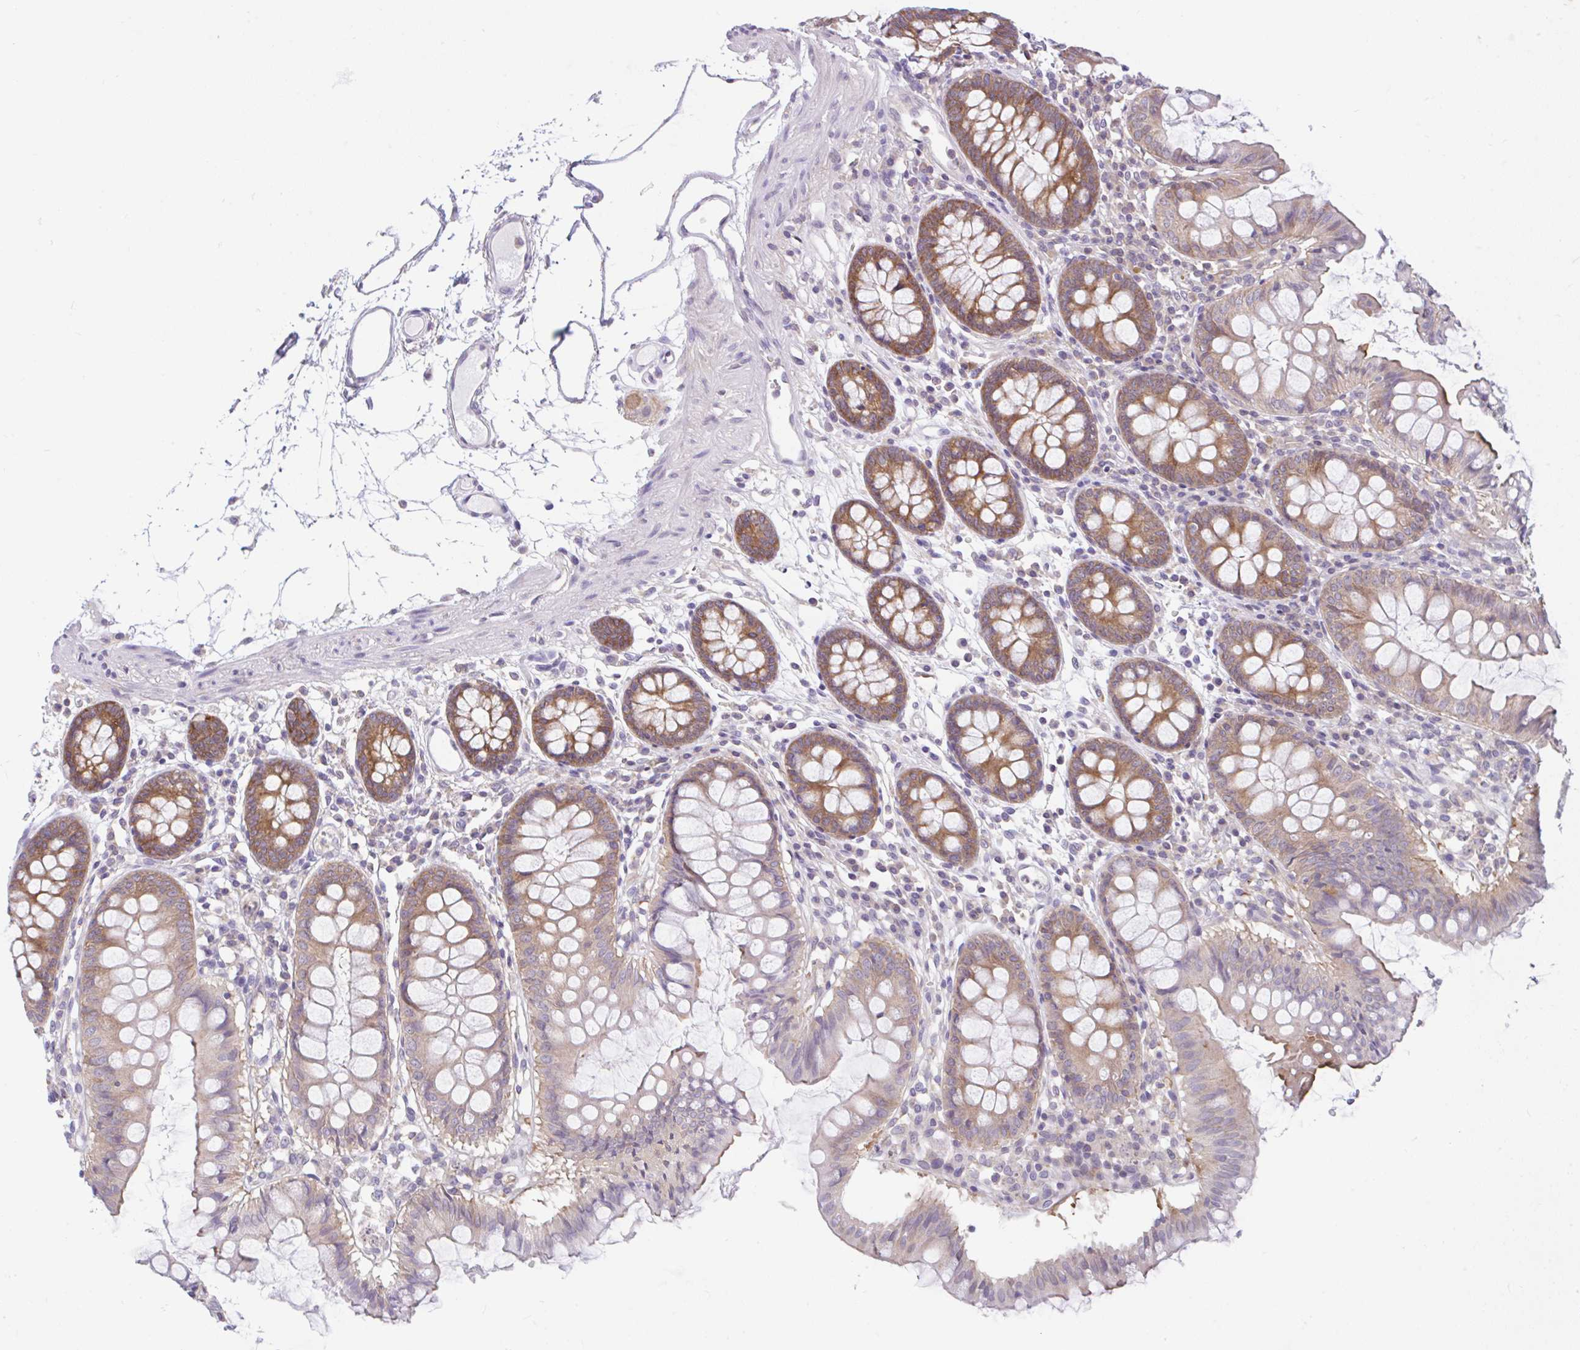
{"staining": {"intensity": "weak", "quantity": "25%-75%", "location": "cytoplasmic/membranous"}, "tissue": "colon", "cell_type": "Endothelial cells", "image_type": "normal", "snomed": [{"axis": "morphology", "description": "Normal tissue, NOS"}, {"axis": "topography", "description": "Colon"}], "caption": "High-power microscopy captured an immunohistochemistry image of benign colon, revealing weak cytoplasmic/membranous staining in approximately 25%-75% of endothelial cells. (IHC, brightfield microscopy, high magnification).", "gene": "RALBP1", "patient": {"sex": "female", "age": 84}}